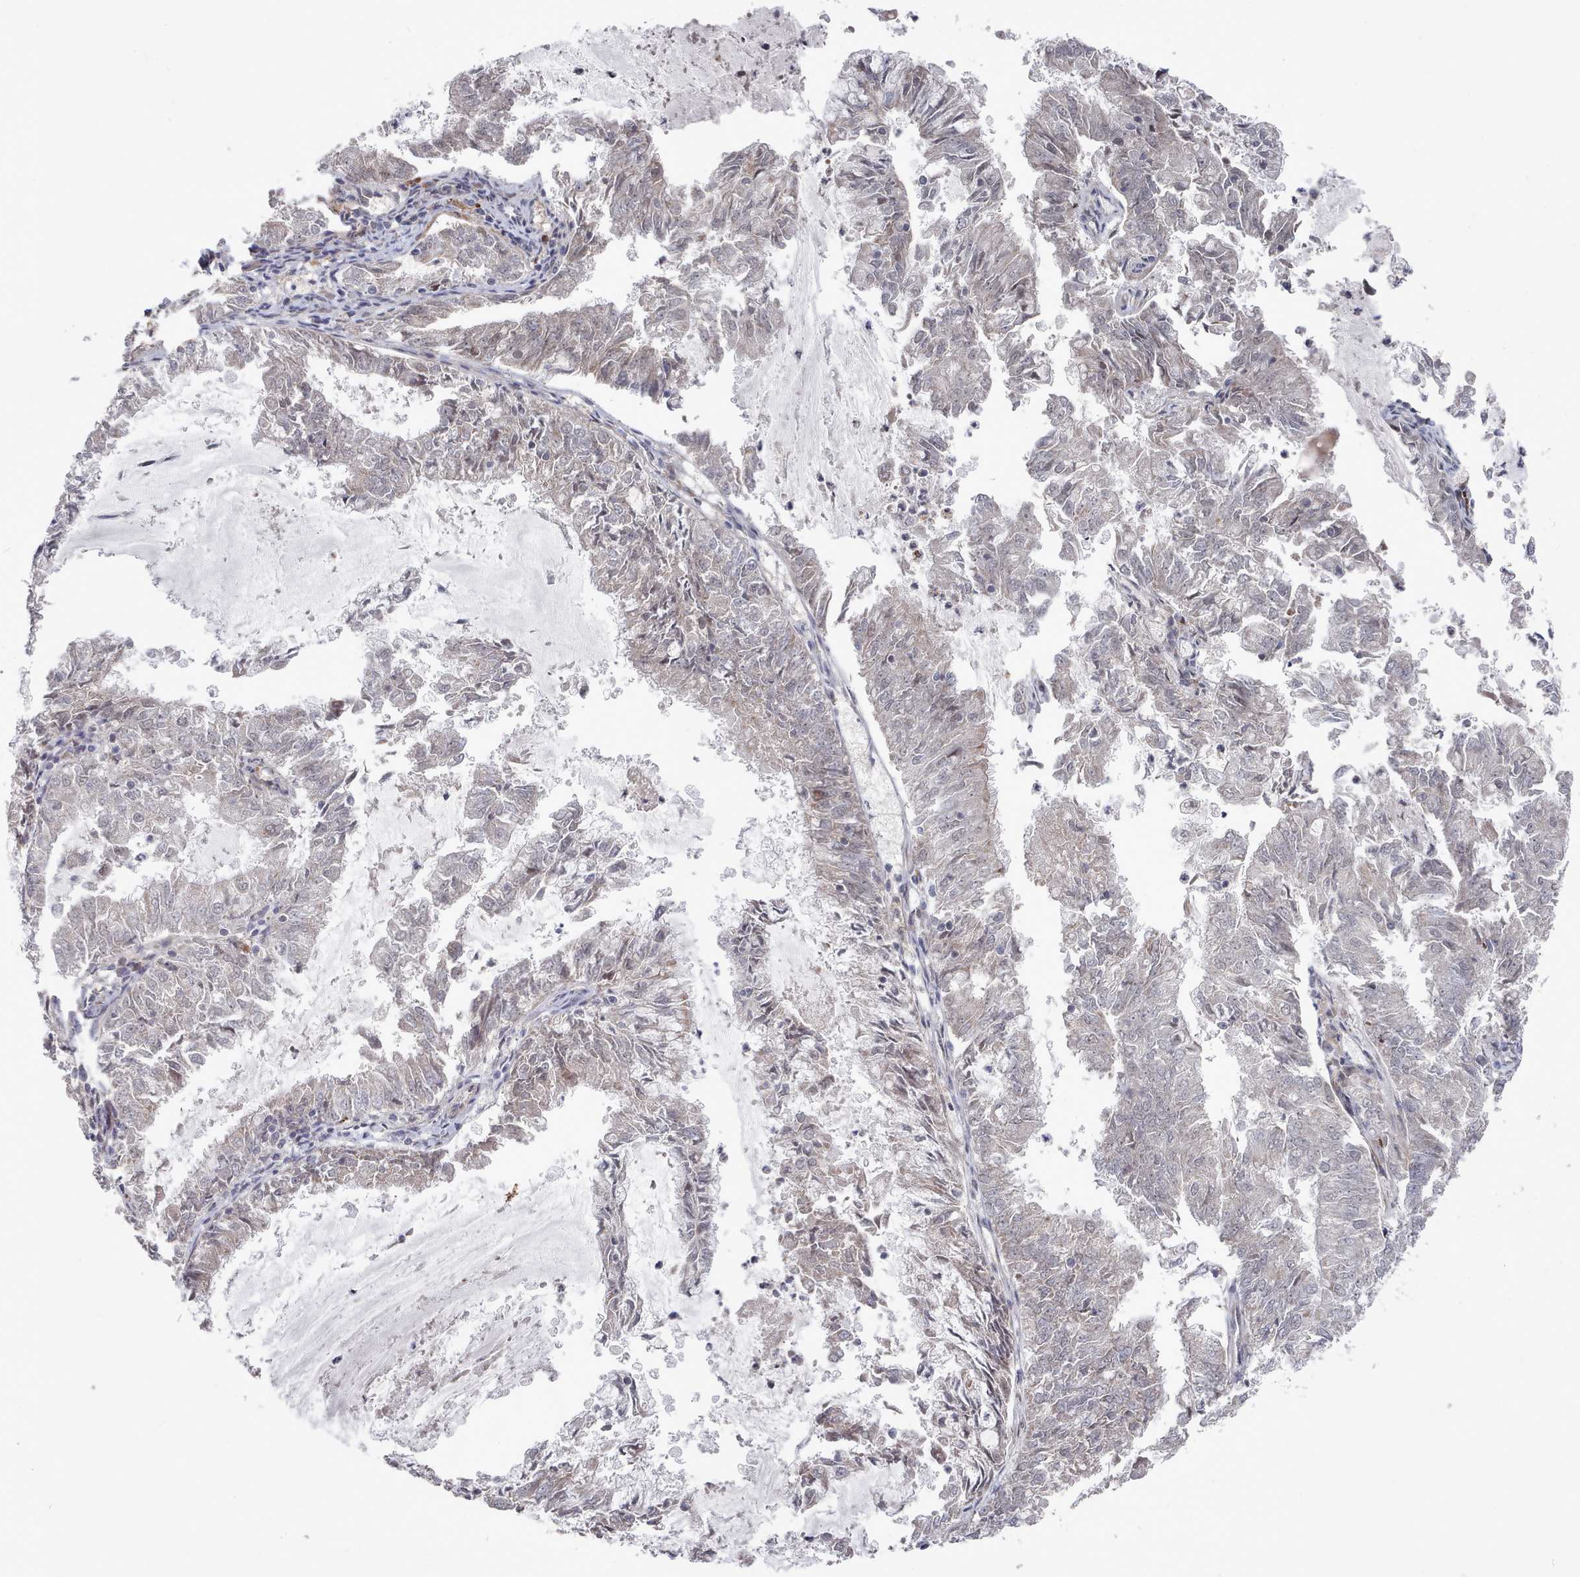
{"staining": {"intensity": "negative", "quantity": "none", "location": "none"}, "tissue": "endometrial cancer", "cell_type": "Tumor cells", "image_type": "cancer", "snomed": [{"axis": "morphology", "description": "Adenocarcinoma, NOS"}, {"axis": "topography", "description": "Endometrium"}], "caption": "Immunohistochemistry (IHC) histopathology image of endometrial cancer stained for a protein (brown), which displays no positivity in tumor cells.", "gene": "CPSF4", "patient": {"sex": "female", "age": 57}}